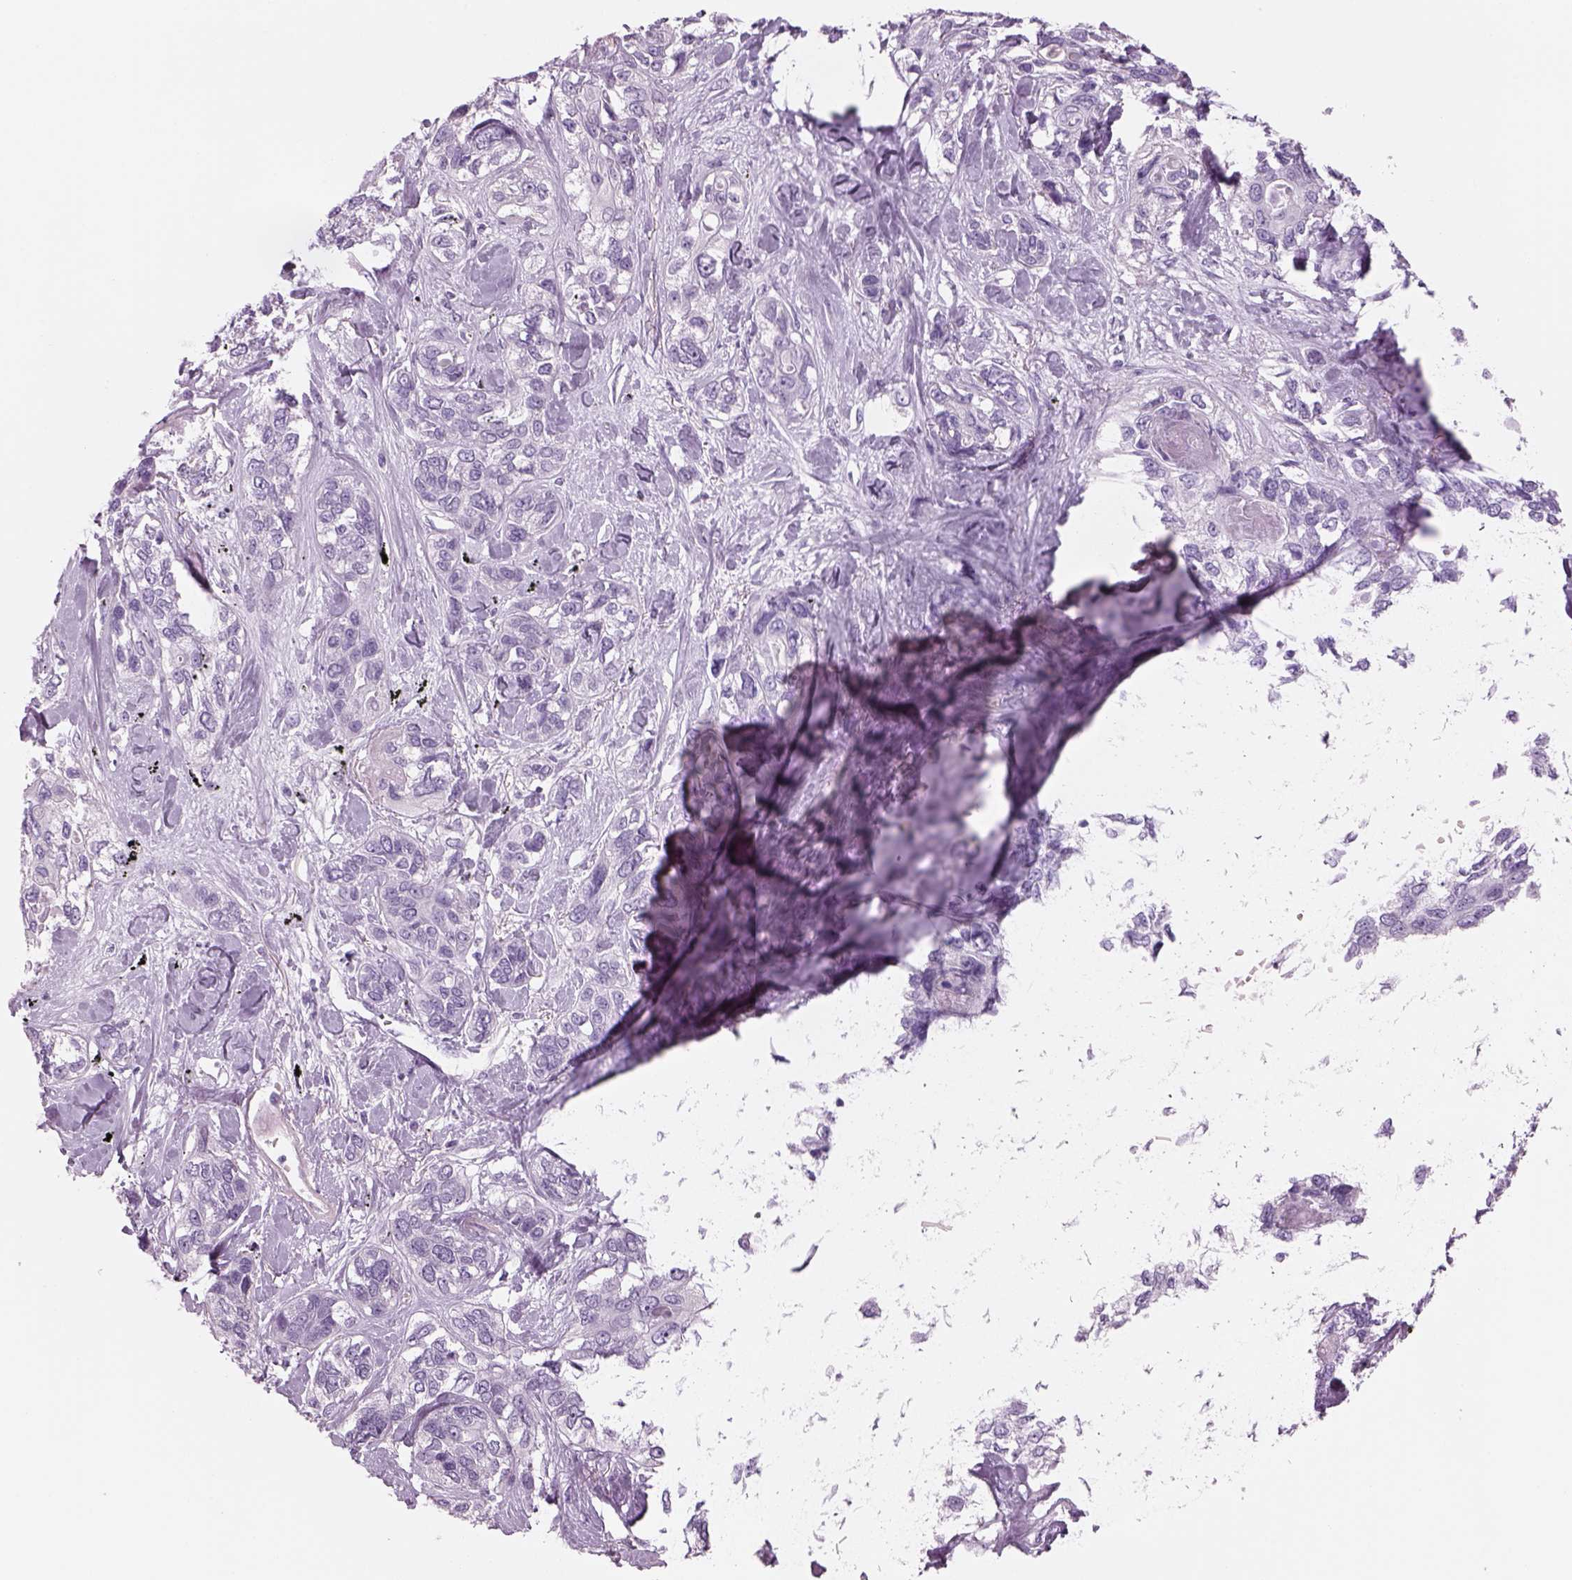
{"staining": {"intensity": "negative", "quantity": "none", "location": "none"}, "tissue": "lung cancer", "cell_type": "Tumor cells", "image_type": "cancer", "snomed": [{"axis": "morphology", "description": "Squamous cell carcinoma, NOS"}, {"axis": "topography", "description": "Lung"}], "caption": "A histopathology image of human squamous cell carcinoma (lung) is negative for staining in tumor cells.", "gene": "RHO", "patient": {"sex": "female", "age": 70}}